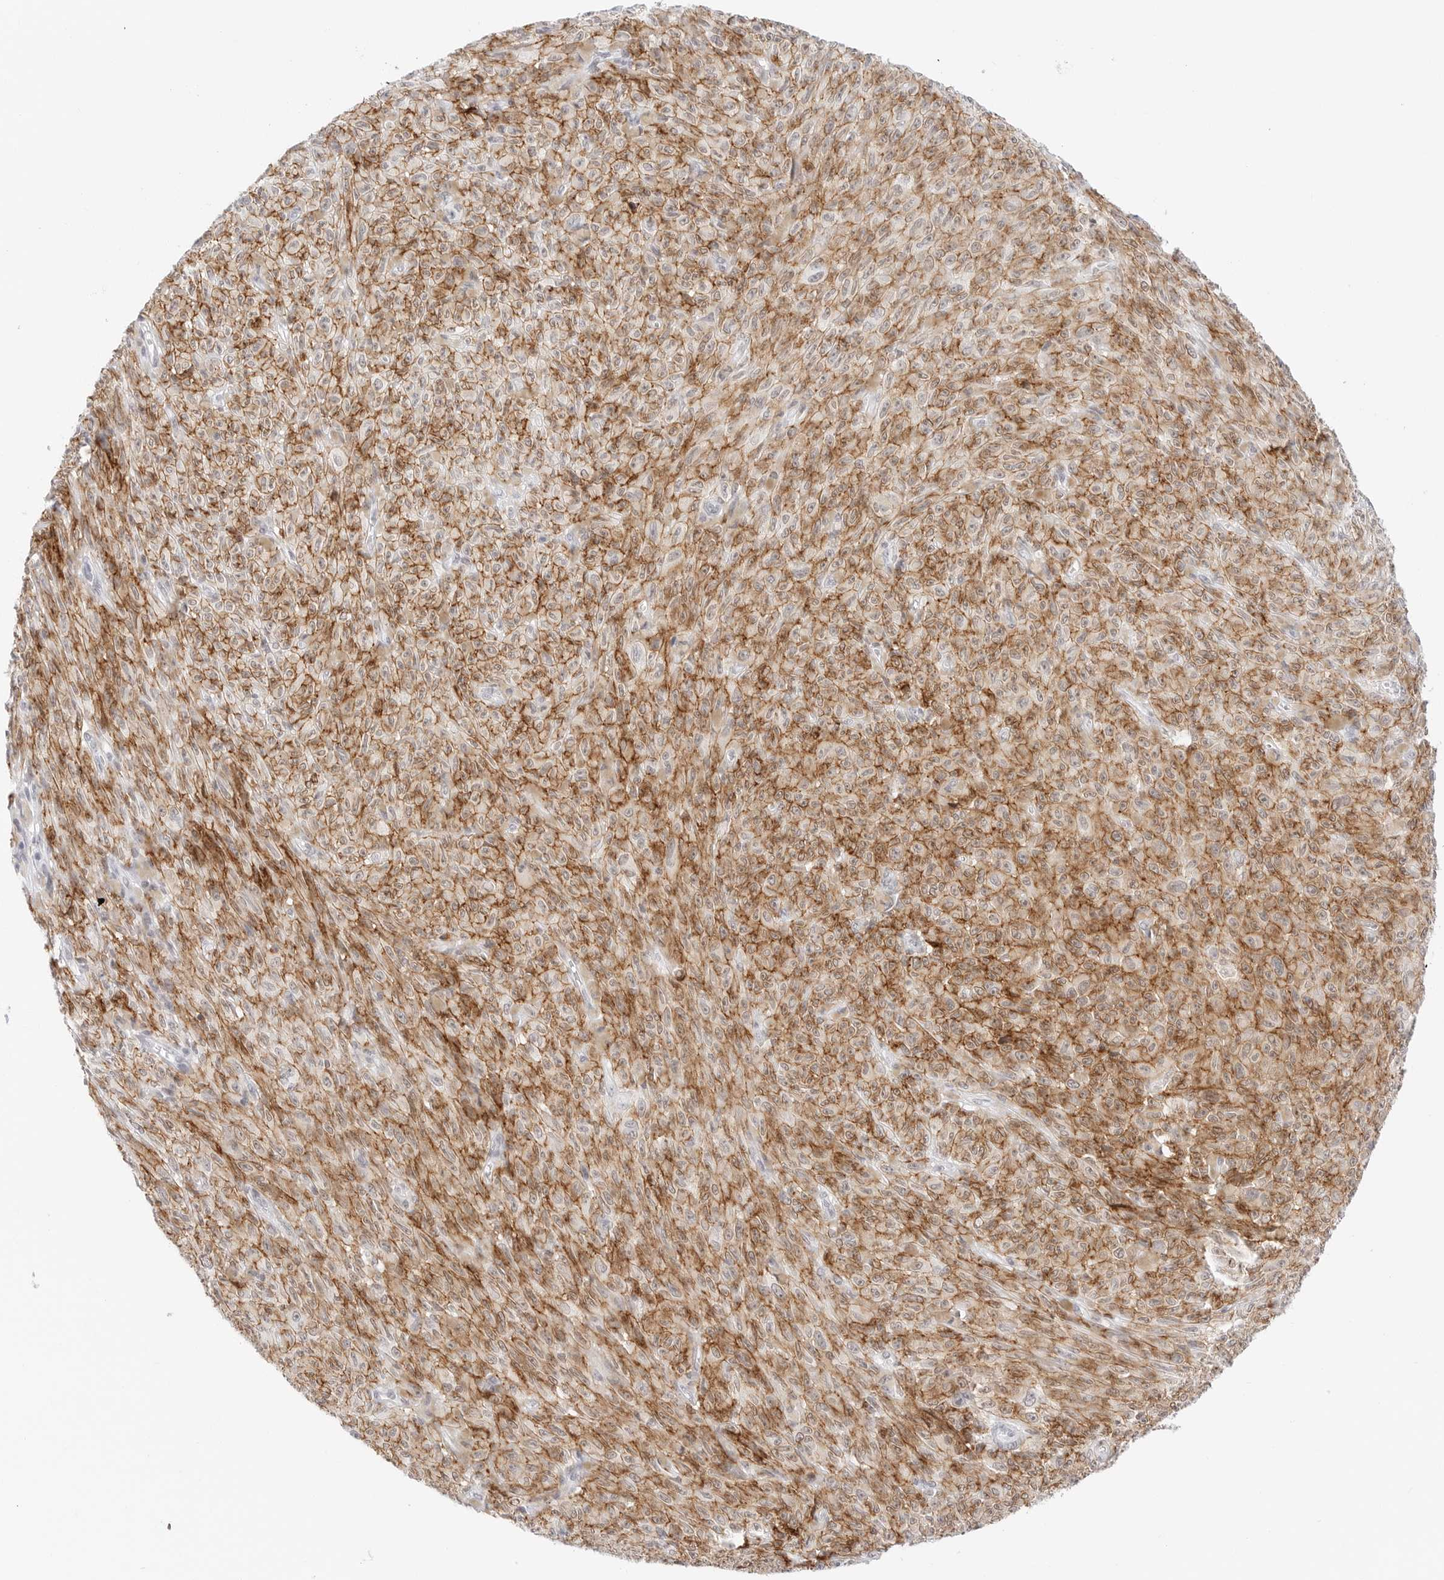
{"staining": {"intensity": "moderate", "quantity": ">75%", "location": "cytoplasmic/membranous"}, "tissue": "melanoma", "cell_type": "Tumor cells", "image_type": "cancer", "snomed": [{"axis": "morphology", "description": "Malignant melanoma, NOS"}, {"axis": "topography", "description": "Skin"}], "caption": "Melanoma was stained to show a protein in brown. There is medium levels of moderate cytoplasmic/membranous staining in approximately >75% of tumor cells. (IHC, brightfield microscopy, high magnification).", "gene": "CDH1", "patient": {"sex": "female", "age": 82}}